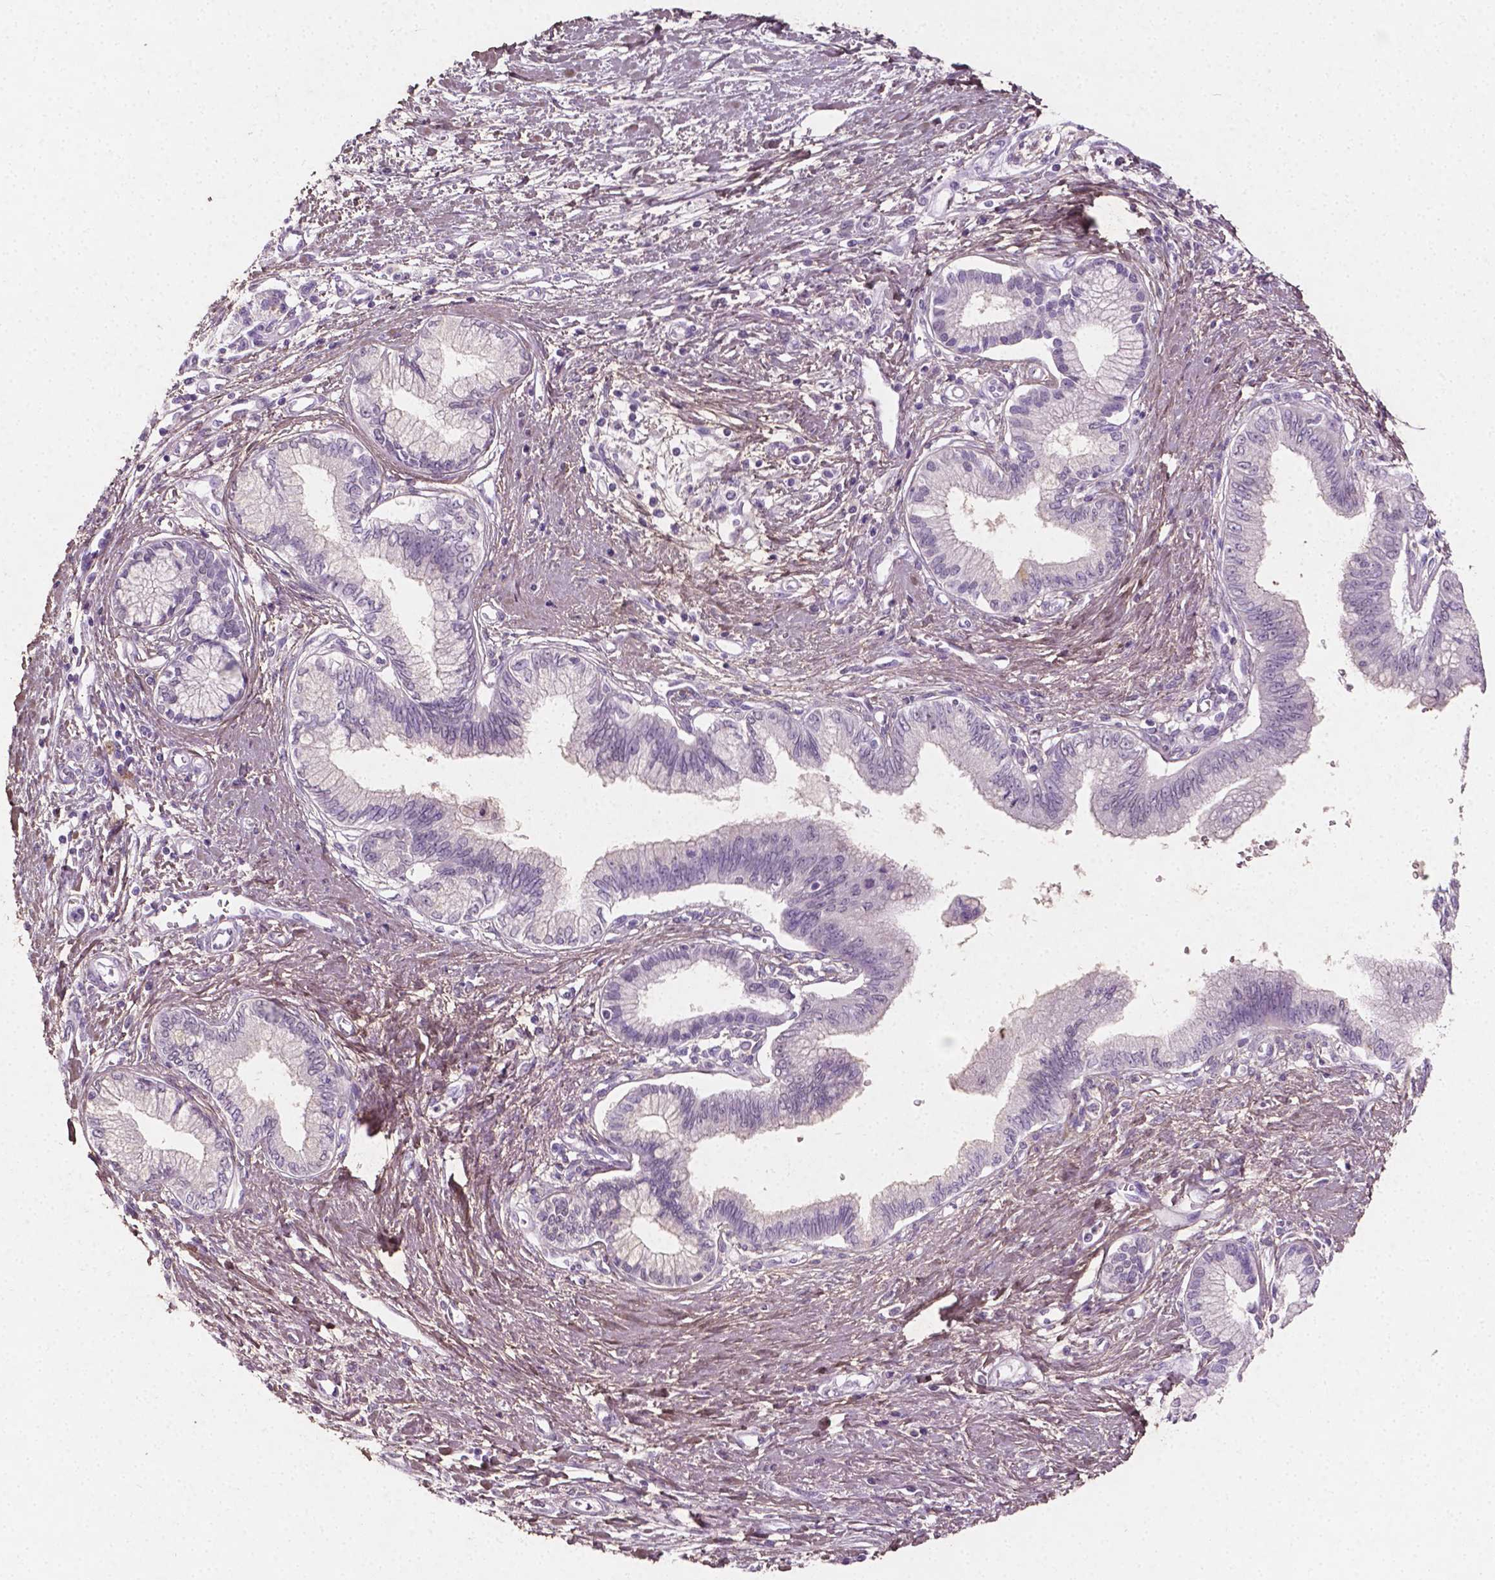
{"staining": {"intensity": "negative", "quantity": "none", "location": "none"}, "tissue": "pancreatic cancer", "cell_type": "Tumor cells", "image_type": "cancer", "snomed": [{"axis": "morphology", "description": "Adenocarcinoma, NOS"}, {"axis": "topography", "description": "Pancreas"}], "caption": "Tumor cells are negative for brown protein staining in pancreatic cancer.", "gene": "DLG2", "patient": {"sex": "female", "age": 77}}